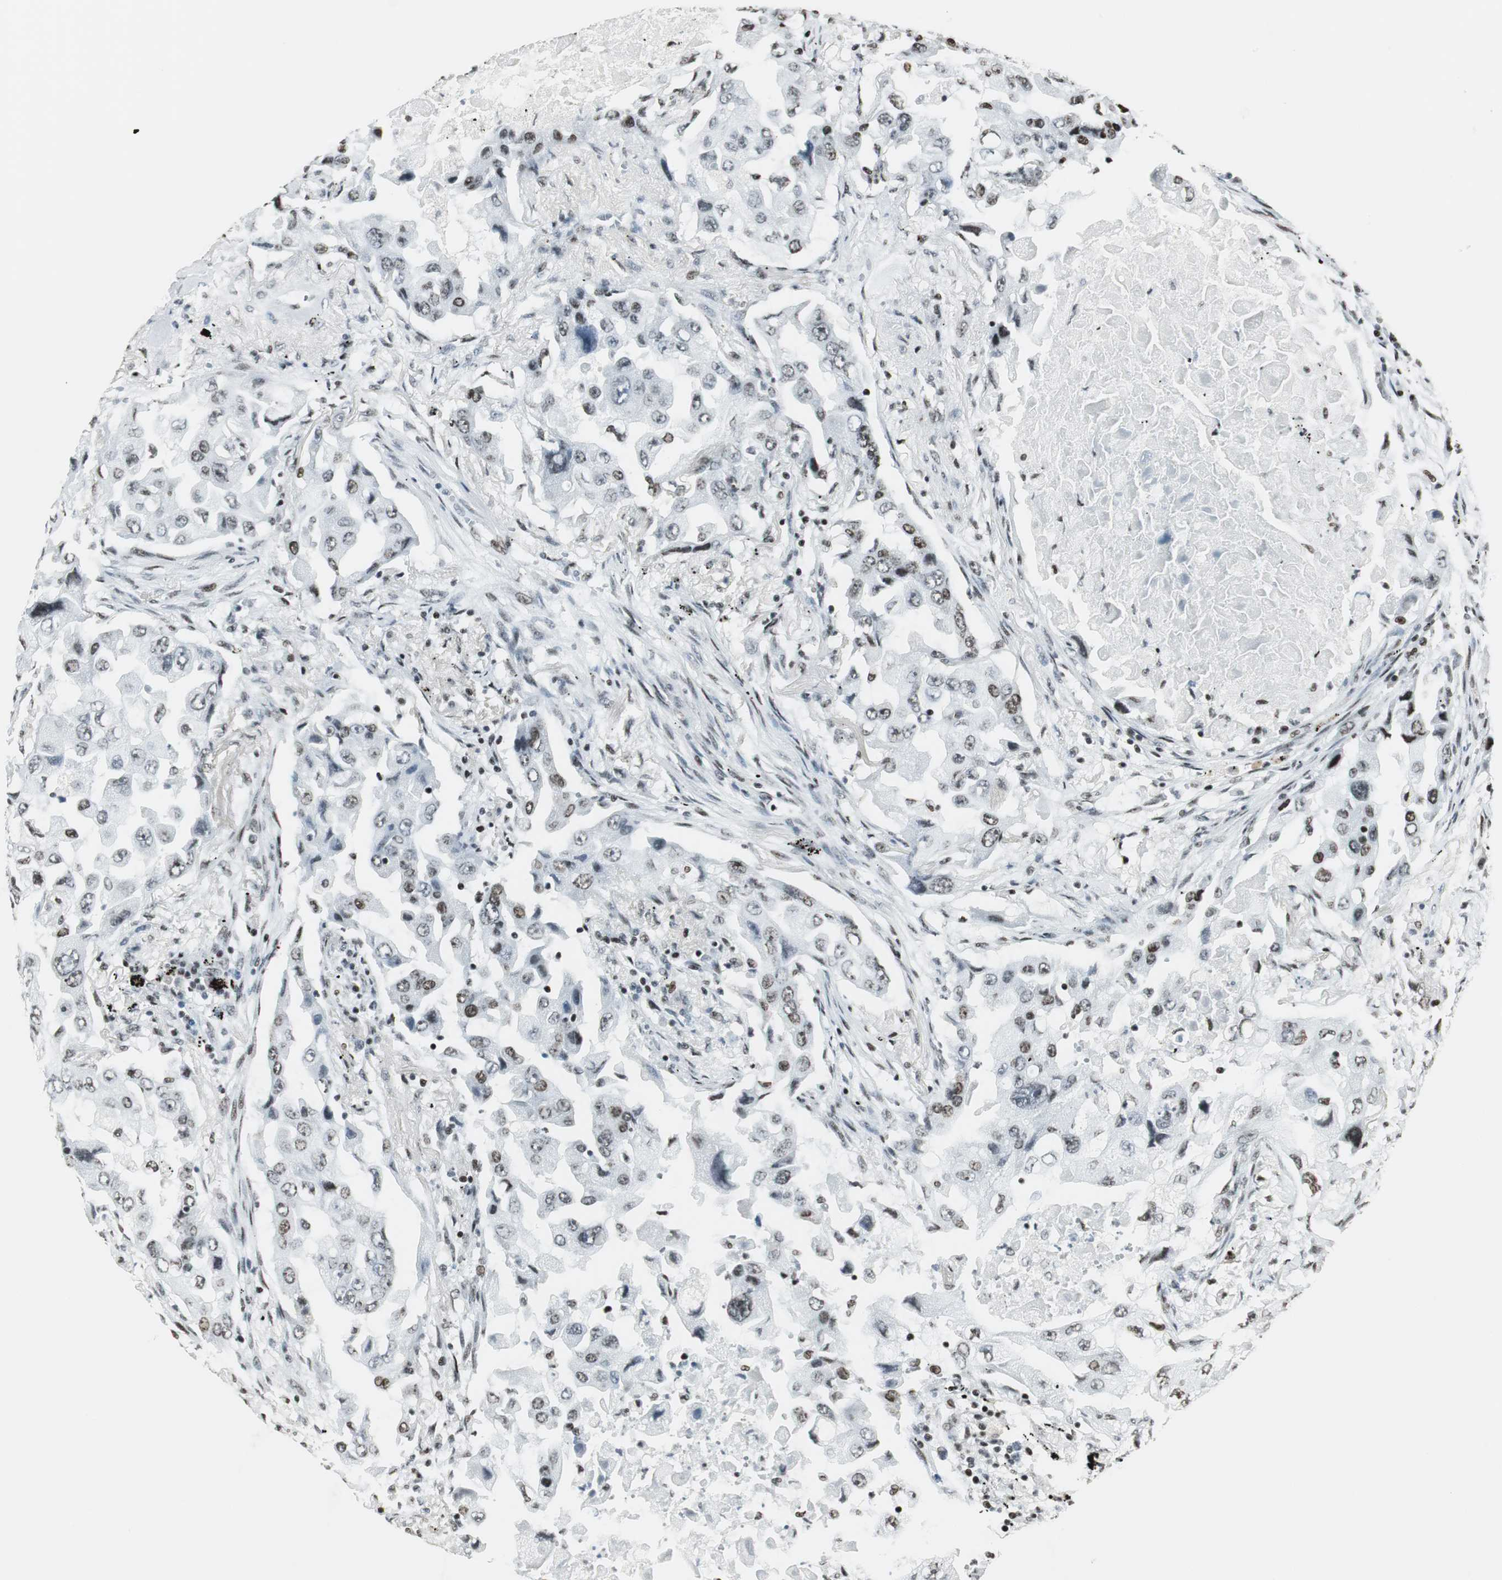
{"staining": {"intensity": "weak", "quantity": "<25%", "location": "nuclear"}, "tissue": "lung cancer", "cell_type": "Tumor cells", "image_type": "cancer", "snomed": [{"axis": "morphology", "description": "Adenocarcinoma, NOS"}, {"axis": "topography", "description": "Lung"}], "caption": "High magnification brightfield microscopy of lung cancer (adenocarcinoma) stained with DAB (3,3'-diaminobenzidine) (brown) and counterstained with hematoxylin (blue): tumor cells show no significant expression.", "gene": "RBBP4", "patient": {"sex": "female", "age": 65}}